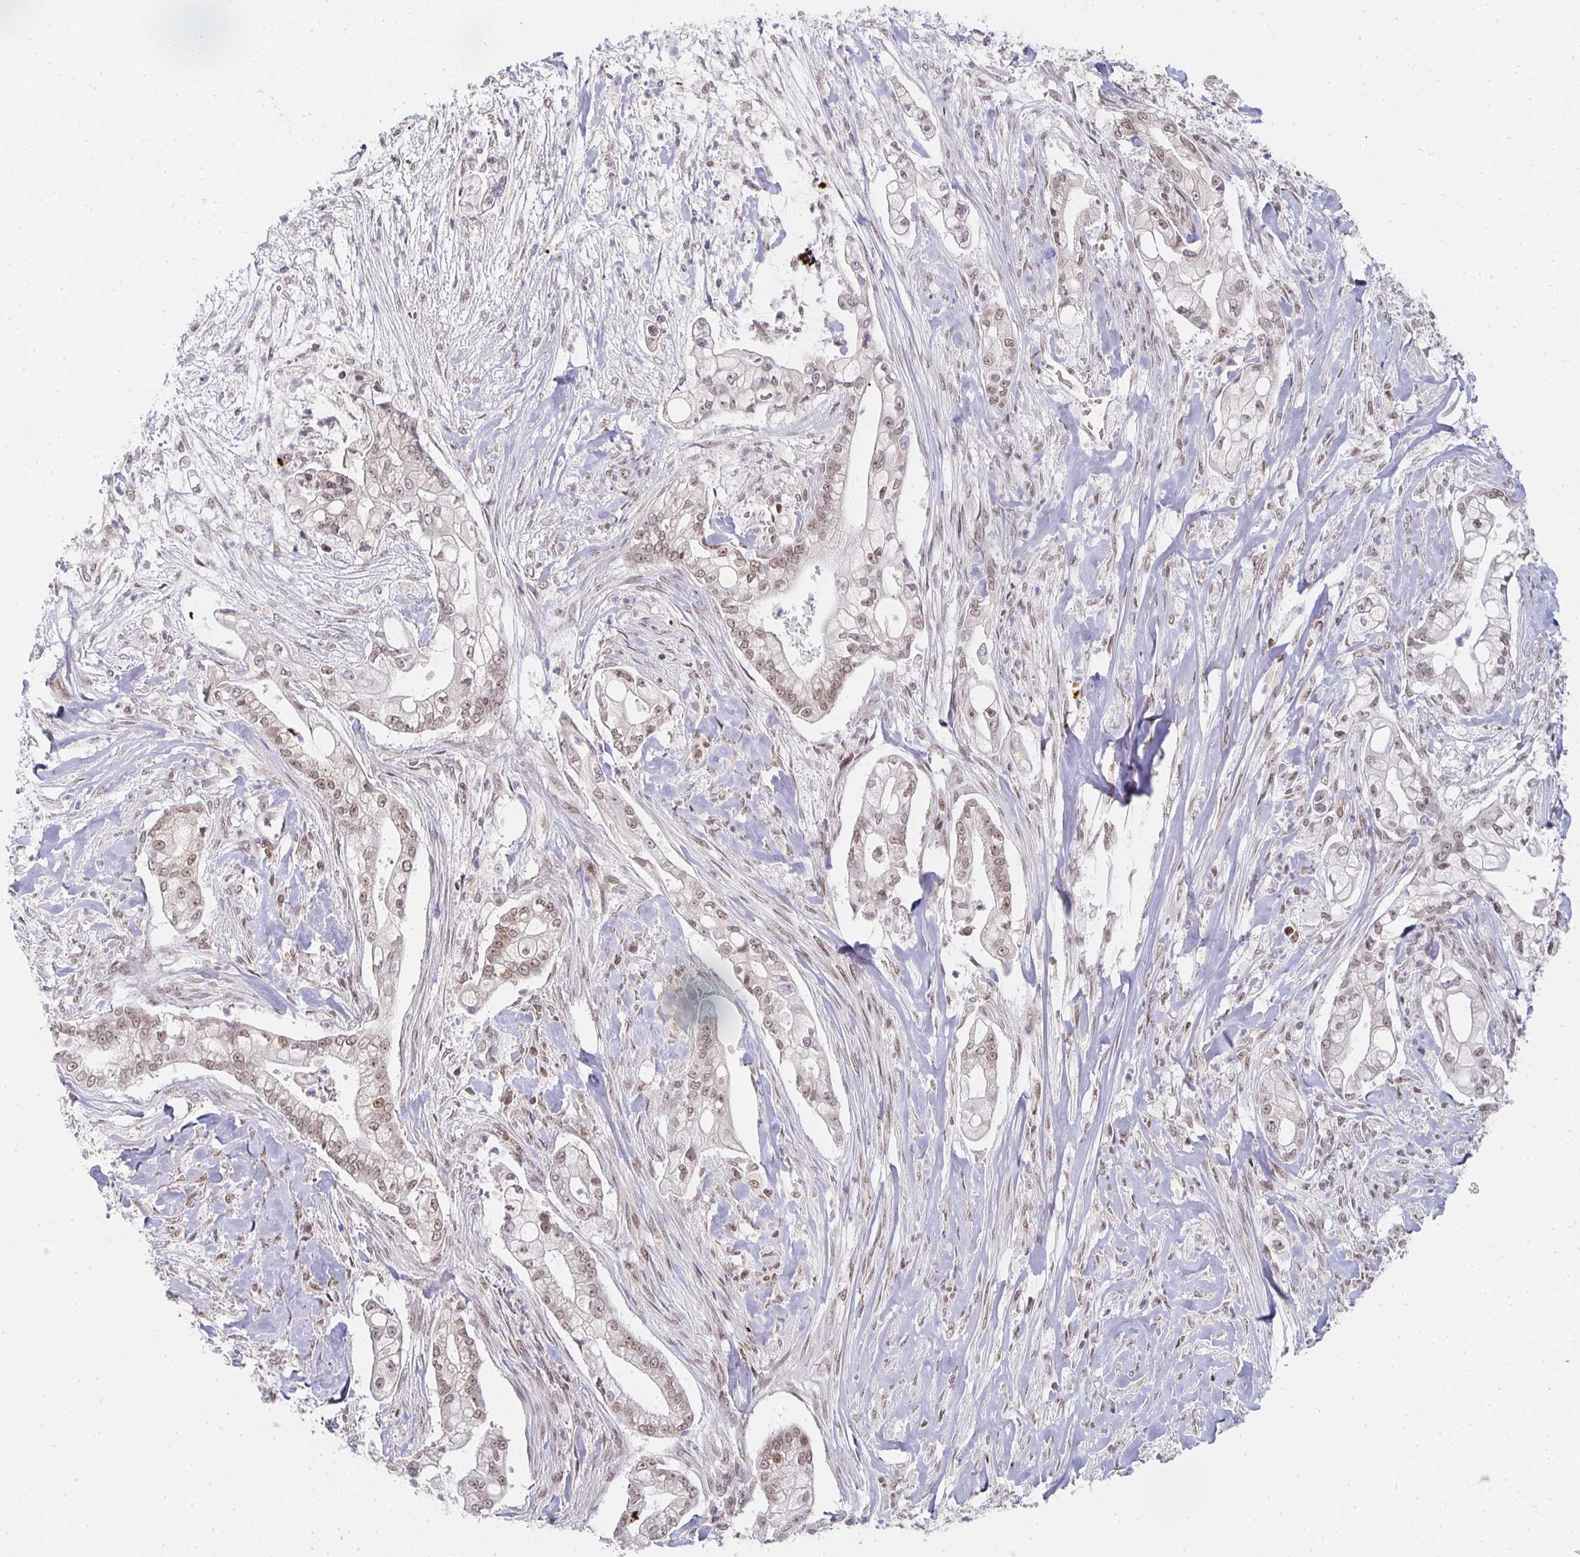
{"staining": {"intensity": "weak", "quantity": ">75%", "location": "nuclear"}, "tissue": "pancreatic cancer", "cell_type": "Tumor cells", "image_type": "cancer", "snomed": [{"axis": "morphology", "description": "Adenocarcinoma, NOS"}, {"axis": "topography", "description": "Pancreas"}], "caption": "IHC photomicrograph of neoplastic tissue: human pancreatic cancer stained using IHC reveals low levels of weak protein expression localized specifically in the nuclear of tumor cells, appearing as a nuclear brown color.", "gene": "SMARCA2", "patient": {"sex": "female", "age": 69}}